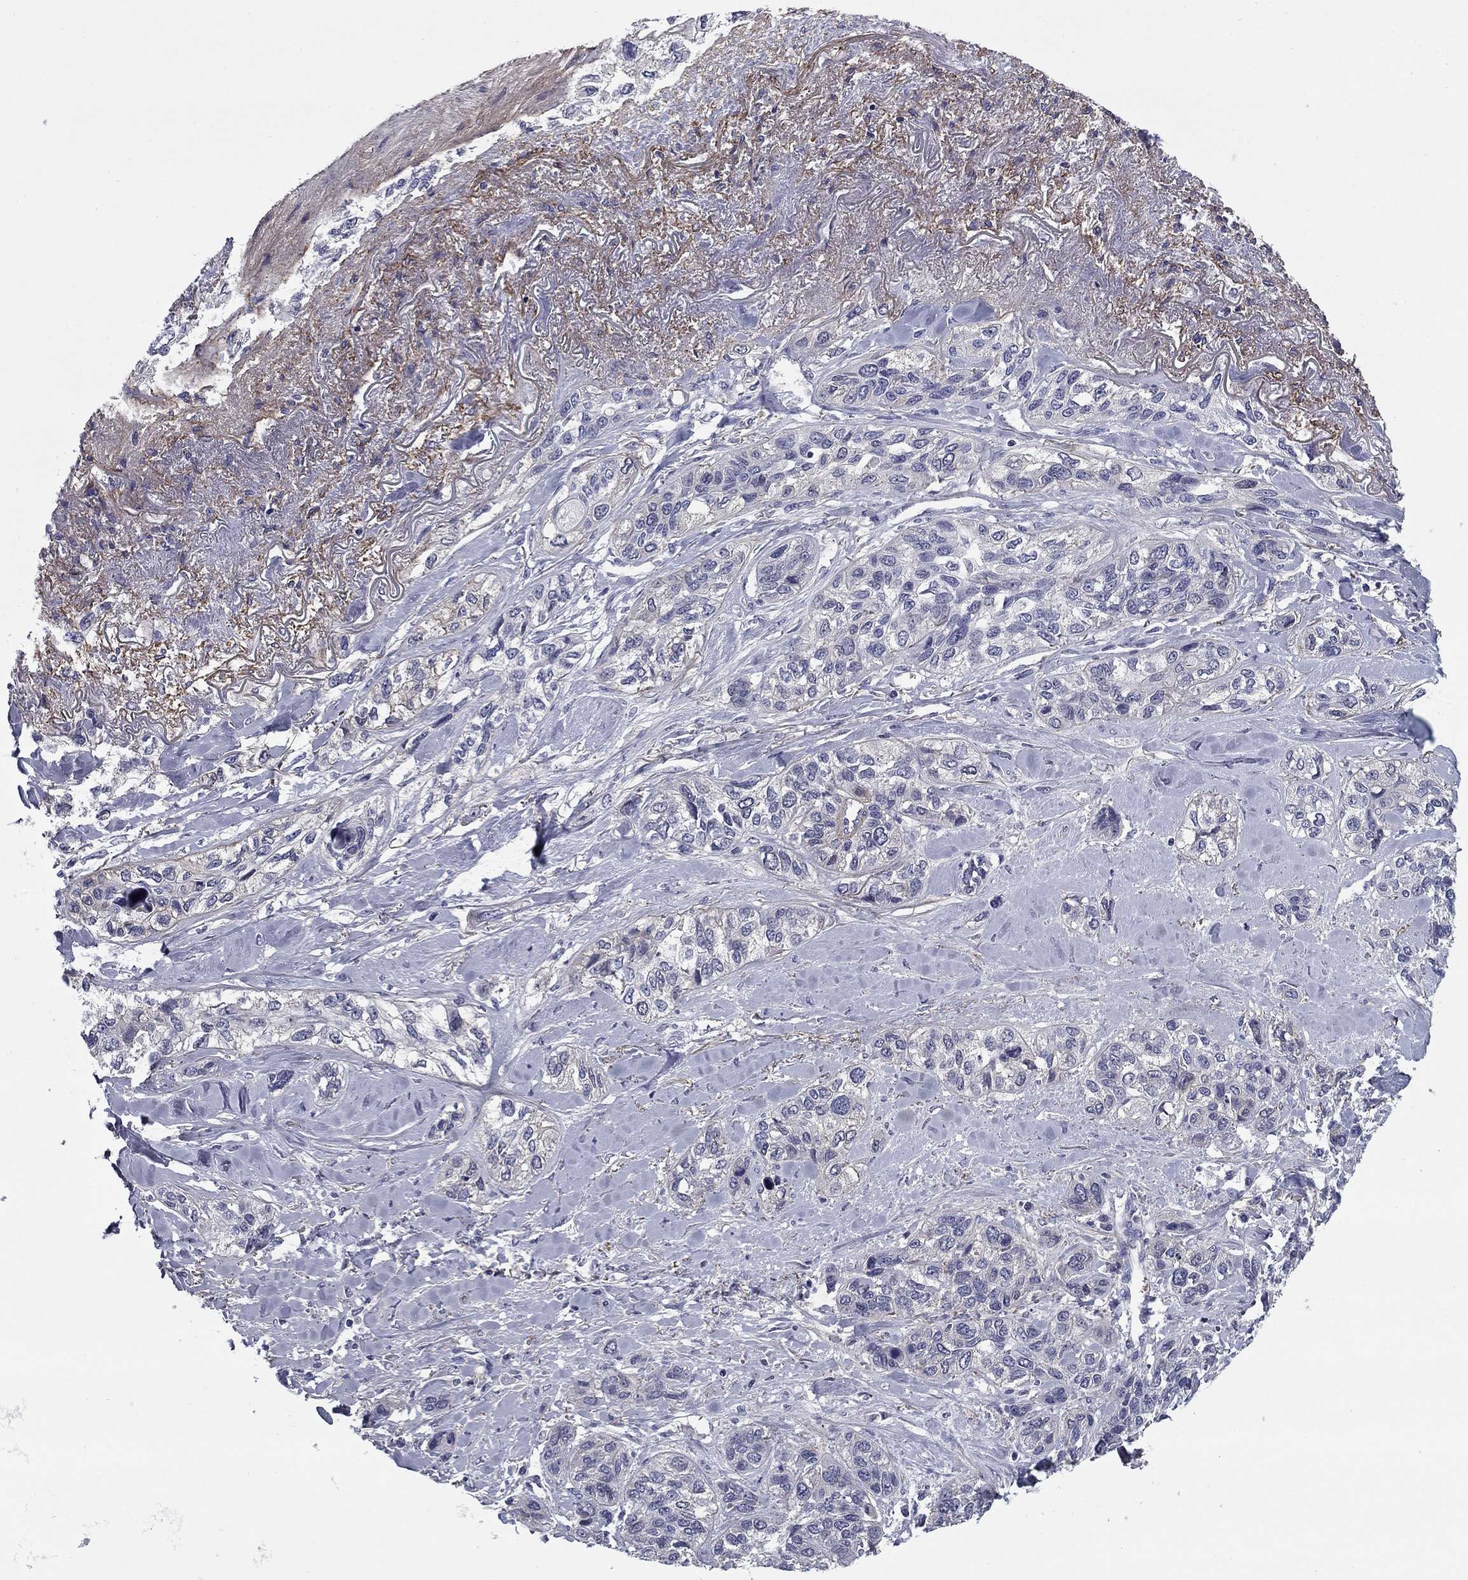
{"staining": {"intensity": "negative", "quantity": "none", "location": "none"}, "tissue": "lung cancer", "cell_type": "Tumor cells", "image_type": "cancer", "snomed": [{"axis": "morphology", "description": "Squamous cell carcinoma, NOS"}, {"axis": "topography", "description": "Lung"}], "caption": "A micrograph of human lung cancer (squamous cell carcinoma) is negative for staining in tumor cells. (DAB immunohistochemistry, high magnification).", "gene": "REXO5", "patient": {"sex": "female", "age": 70}}